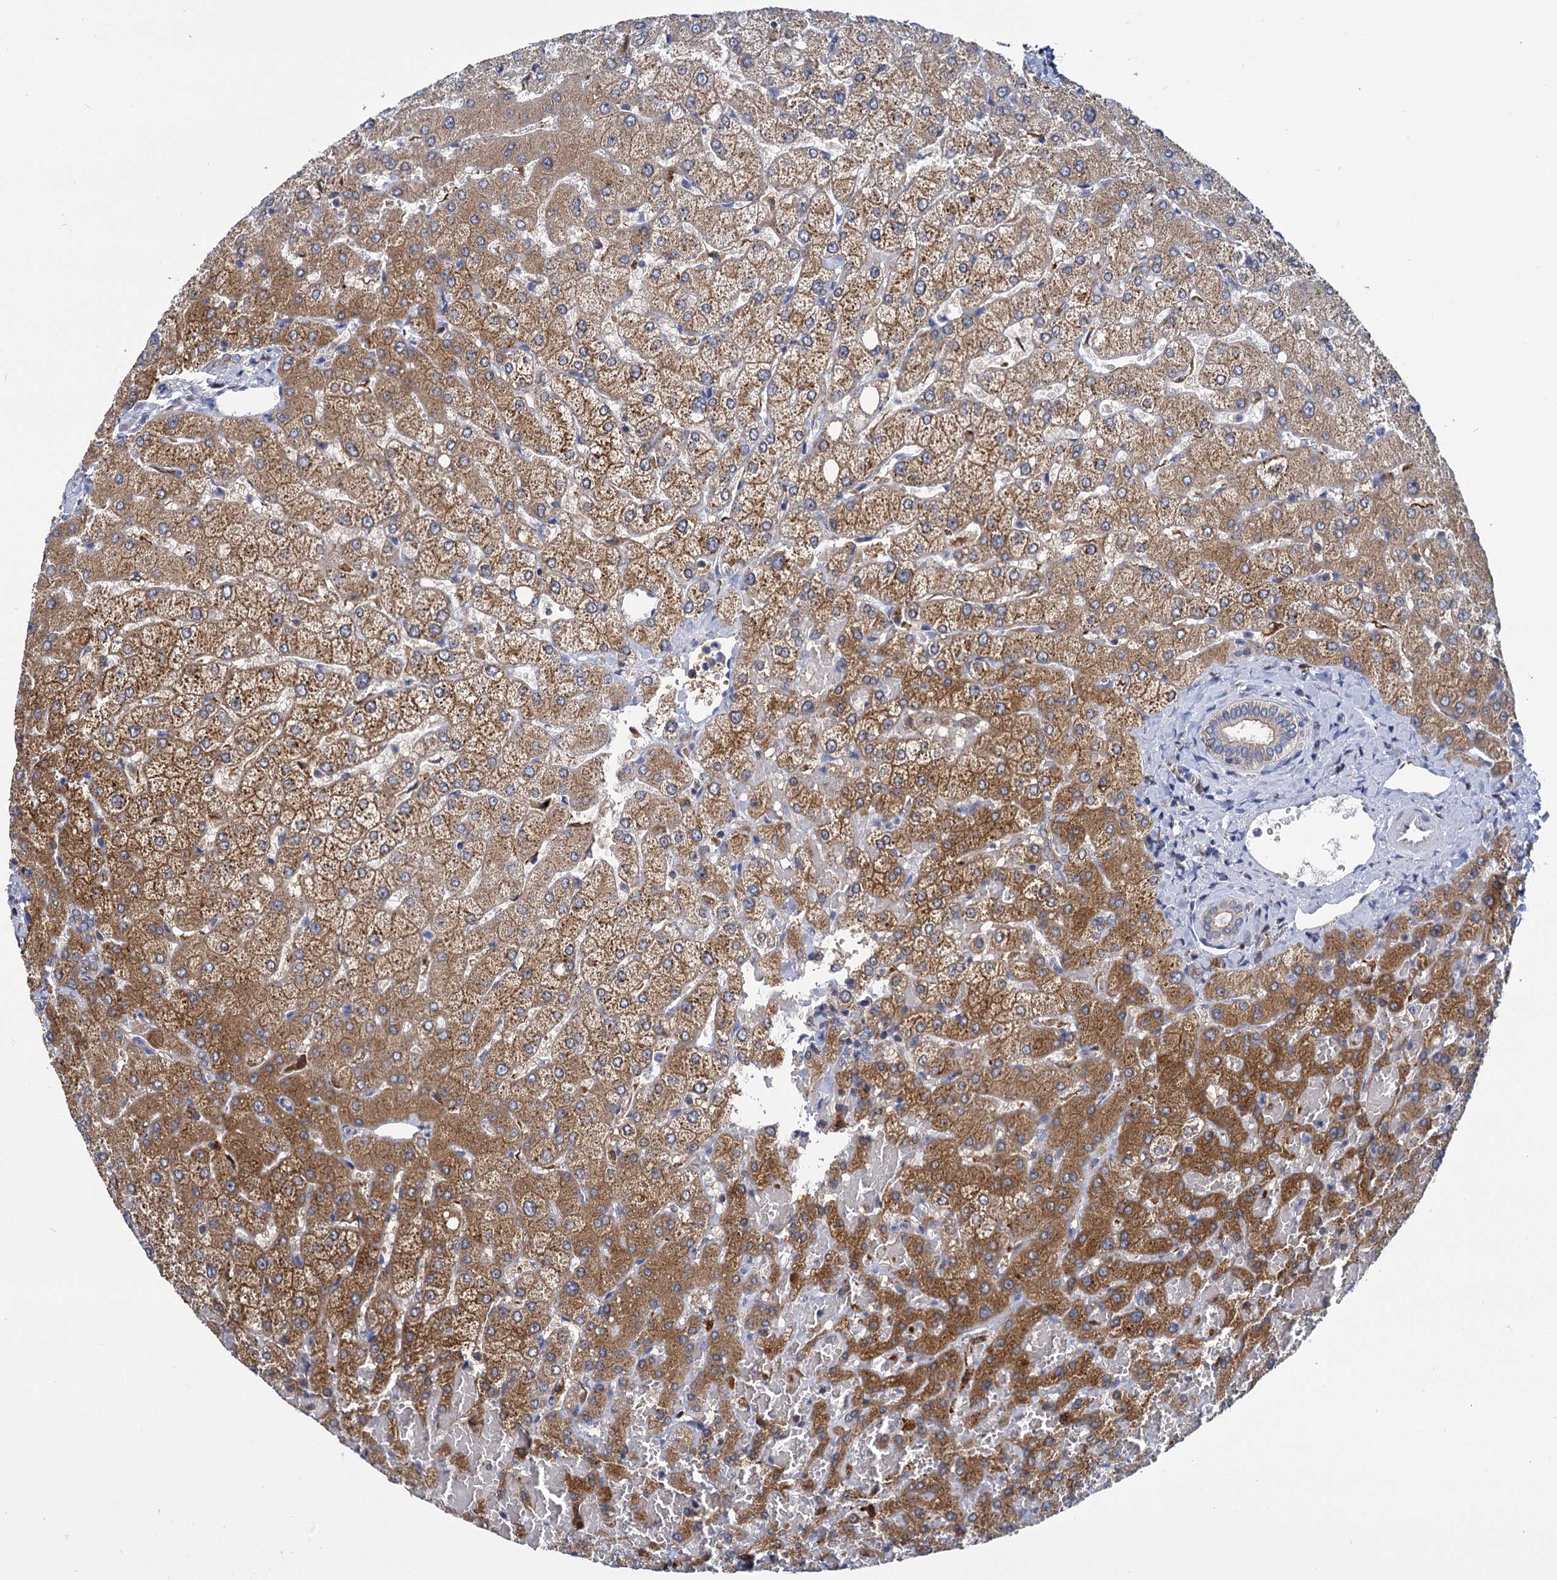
{"staining": {"intensity": "weak", "quantity": "<25%", "location": "cytoplasmic/membranous"}, "tissue": "liver", "cell_type": "Cholangiocytes", "image_type": "normal", "snomed": [{"axis": "morphology", "description": "Normal tissue, NOS"}, {"axis": "topography", "description": "Liver"}], "caption": "Immunohistochemical staining of unremarkable human liver displays no significant expression in cholangiocytes. Brightfield microscopy of IHC stained with DAB (brown) and hematoxylin (blue), captured at high magnification.", "gene": "GCLC", "patient": {"sex": "female", "age": 54}}